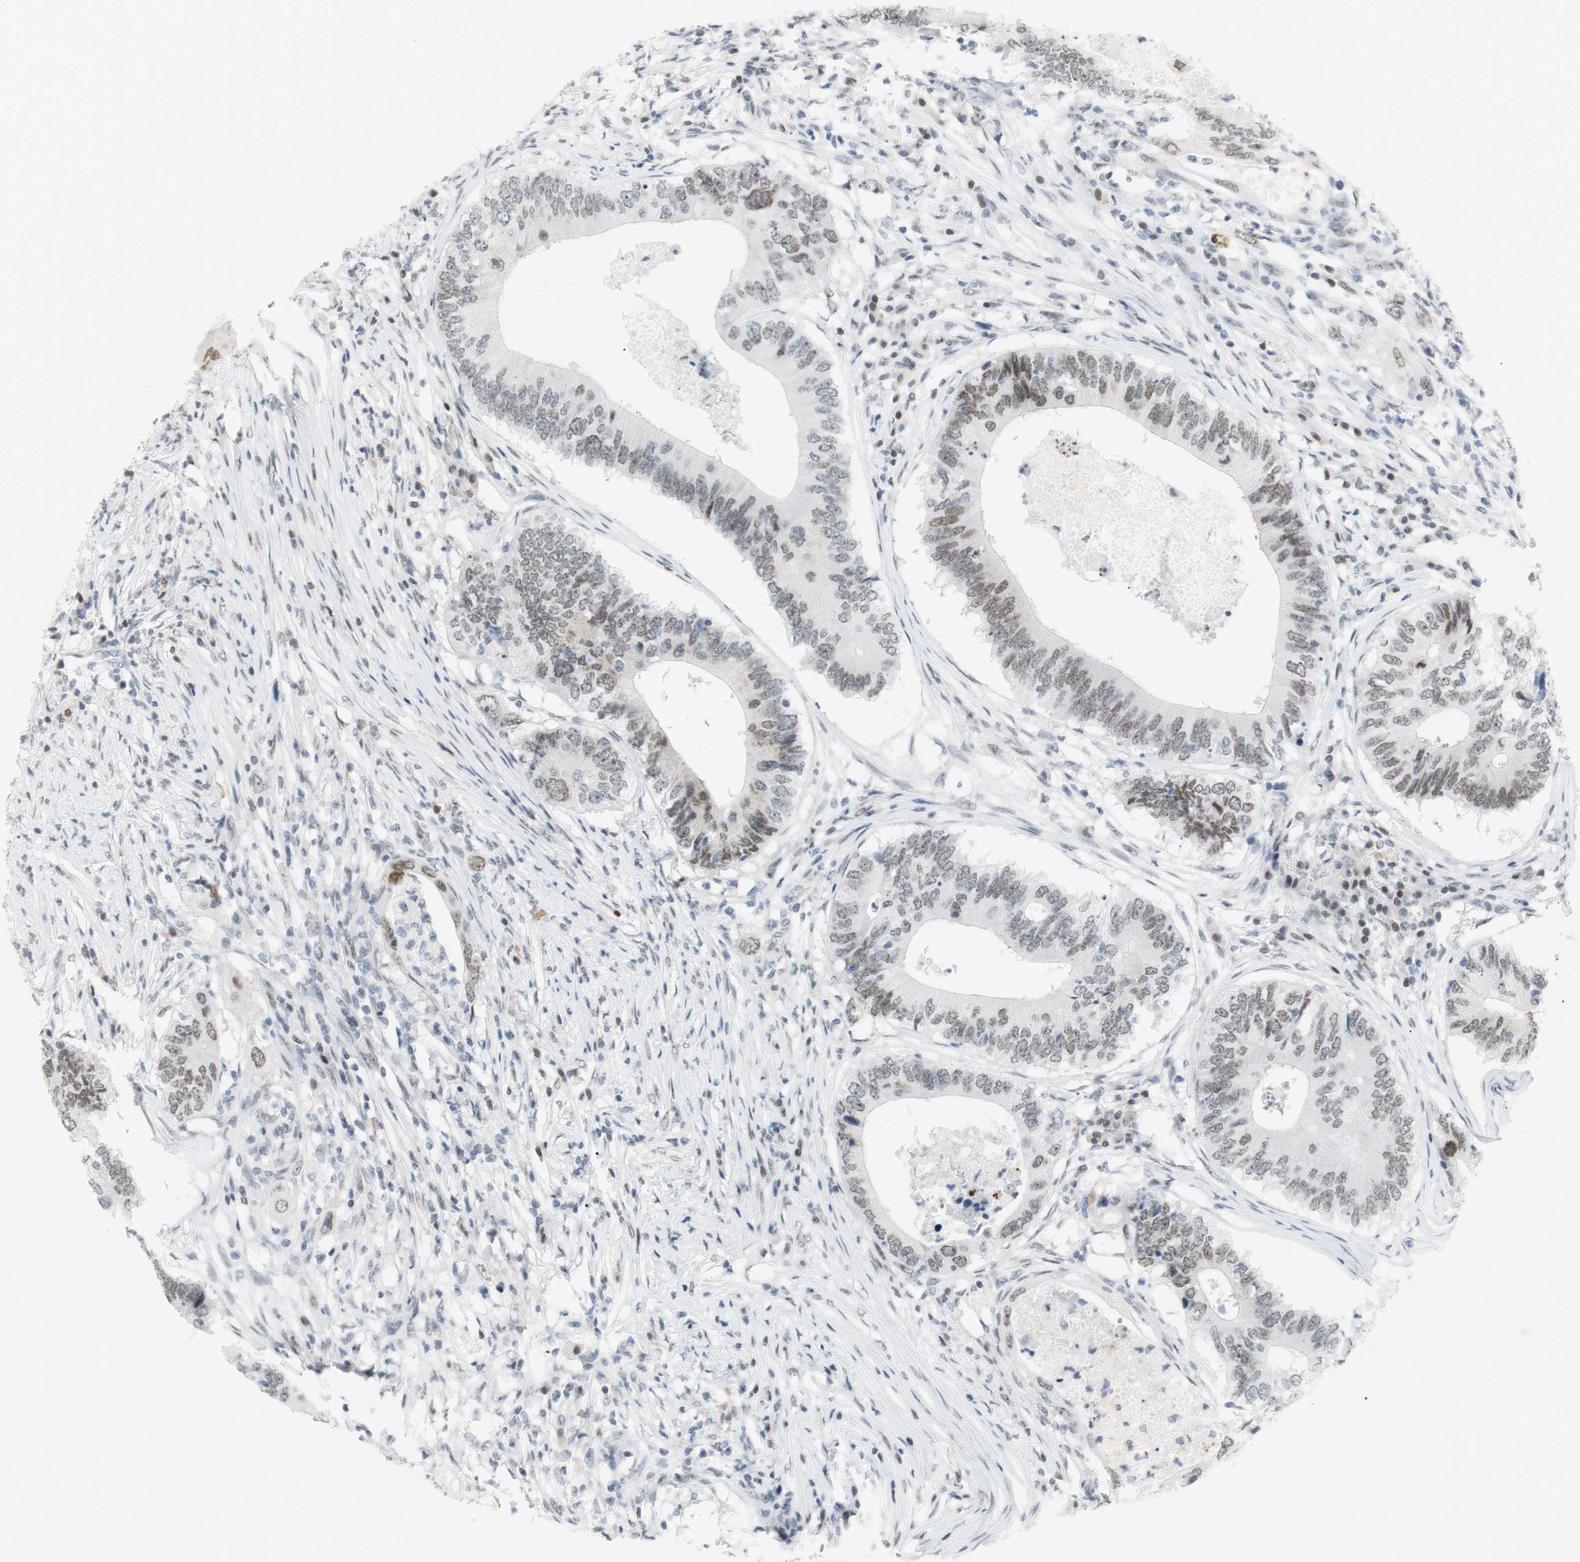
{"staining": {"intensity": "weak", "quantity": "25%-75%", "location": "nuclear"}, "tissue": "colorectal cancer", "cell_type": "Tumor cells", "image_type": "cancer", "snomed": [{"axis": "morphology", "description": "Adenocarcinoma, NOS"}, {"axis": "topography", "description": "Colon"}], "caption": "Brown immunohistochemical staining in adenocarcinoma (colorectal) displays weak nuclear positivity in about 25%-75% of tumor cells.", "gene": "BMI1", "patient": {"sex": "male", "age": 71}}